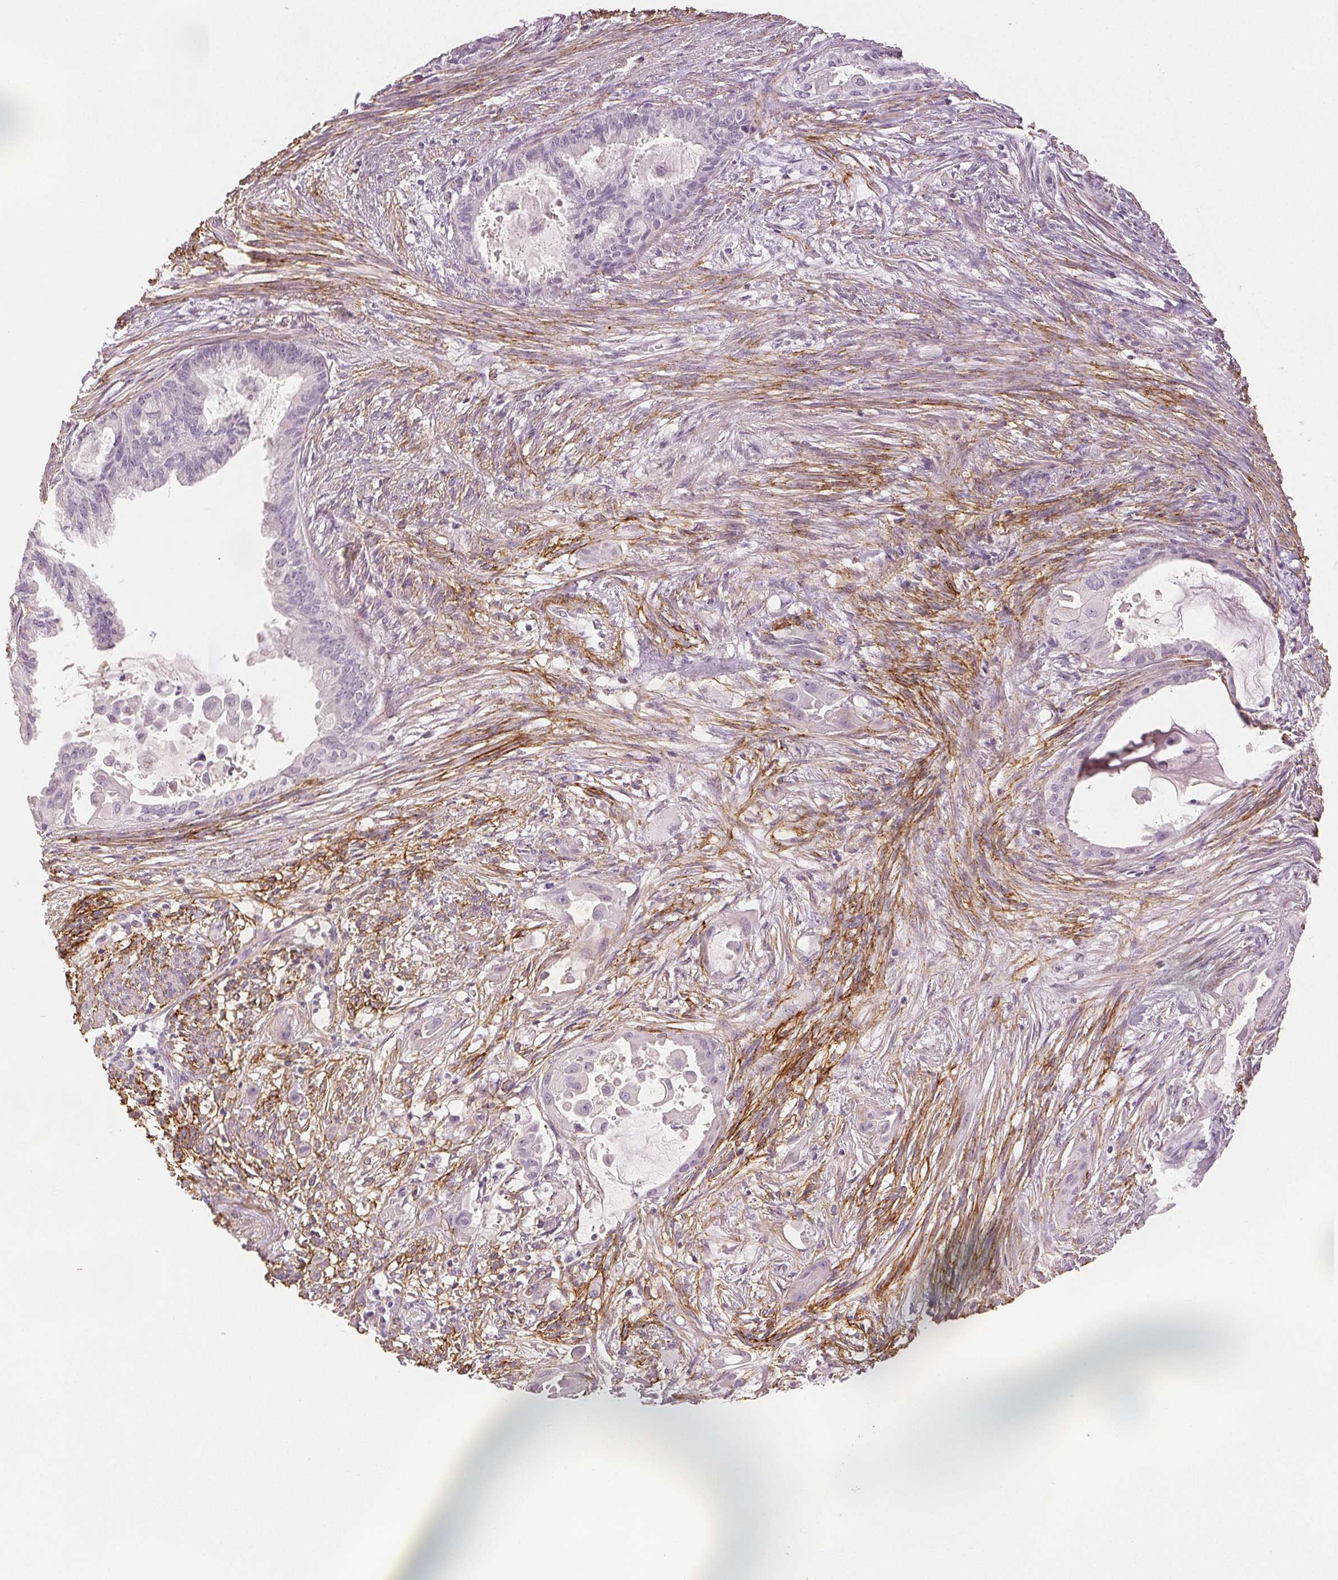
{"staining": {"intensity": "negative", "quantity": "none", "location": "none"}, "tissue": "endometrial cancer", "cell_type": "Tumor cells", "image_type": "cancer", "snomed": [{"axis": "morphology", "description": "Adenocarcinoma, NOS"}, {"axis": "topography", "description": "Endometrium"}], "caption": "This is an immunohistochemistry (IHC) photomicrograph of human adenocarcinoma (endometrial). There is no staining in tumor cells.", "gene": "FBN1", "patient": {"sex": "female", "age": 86}}